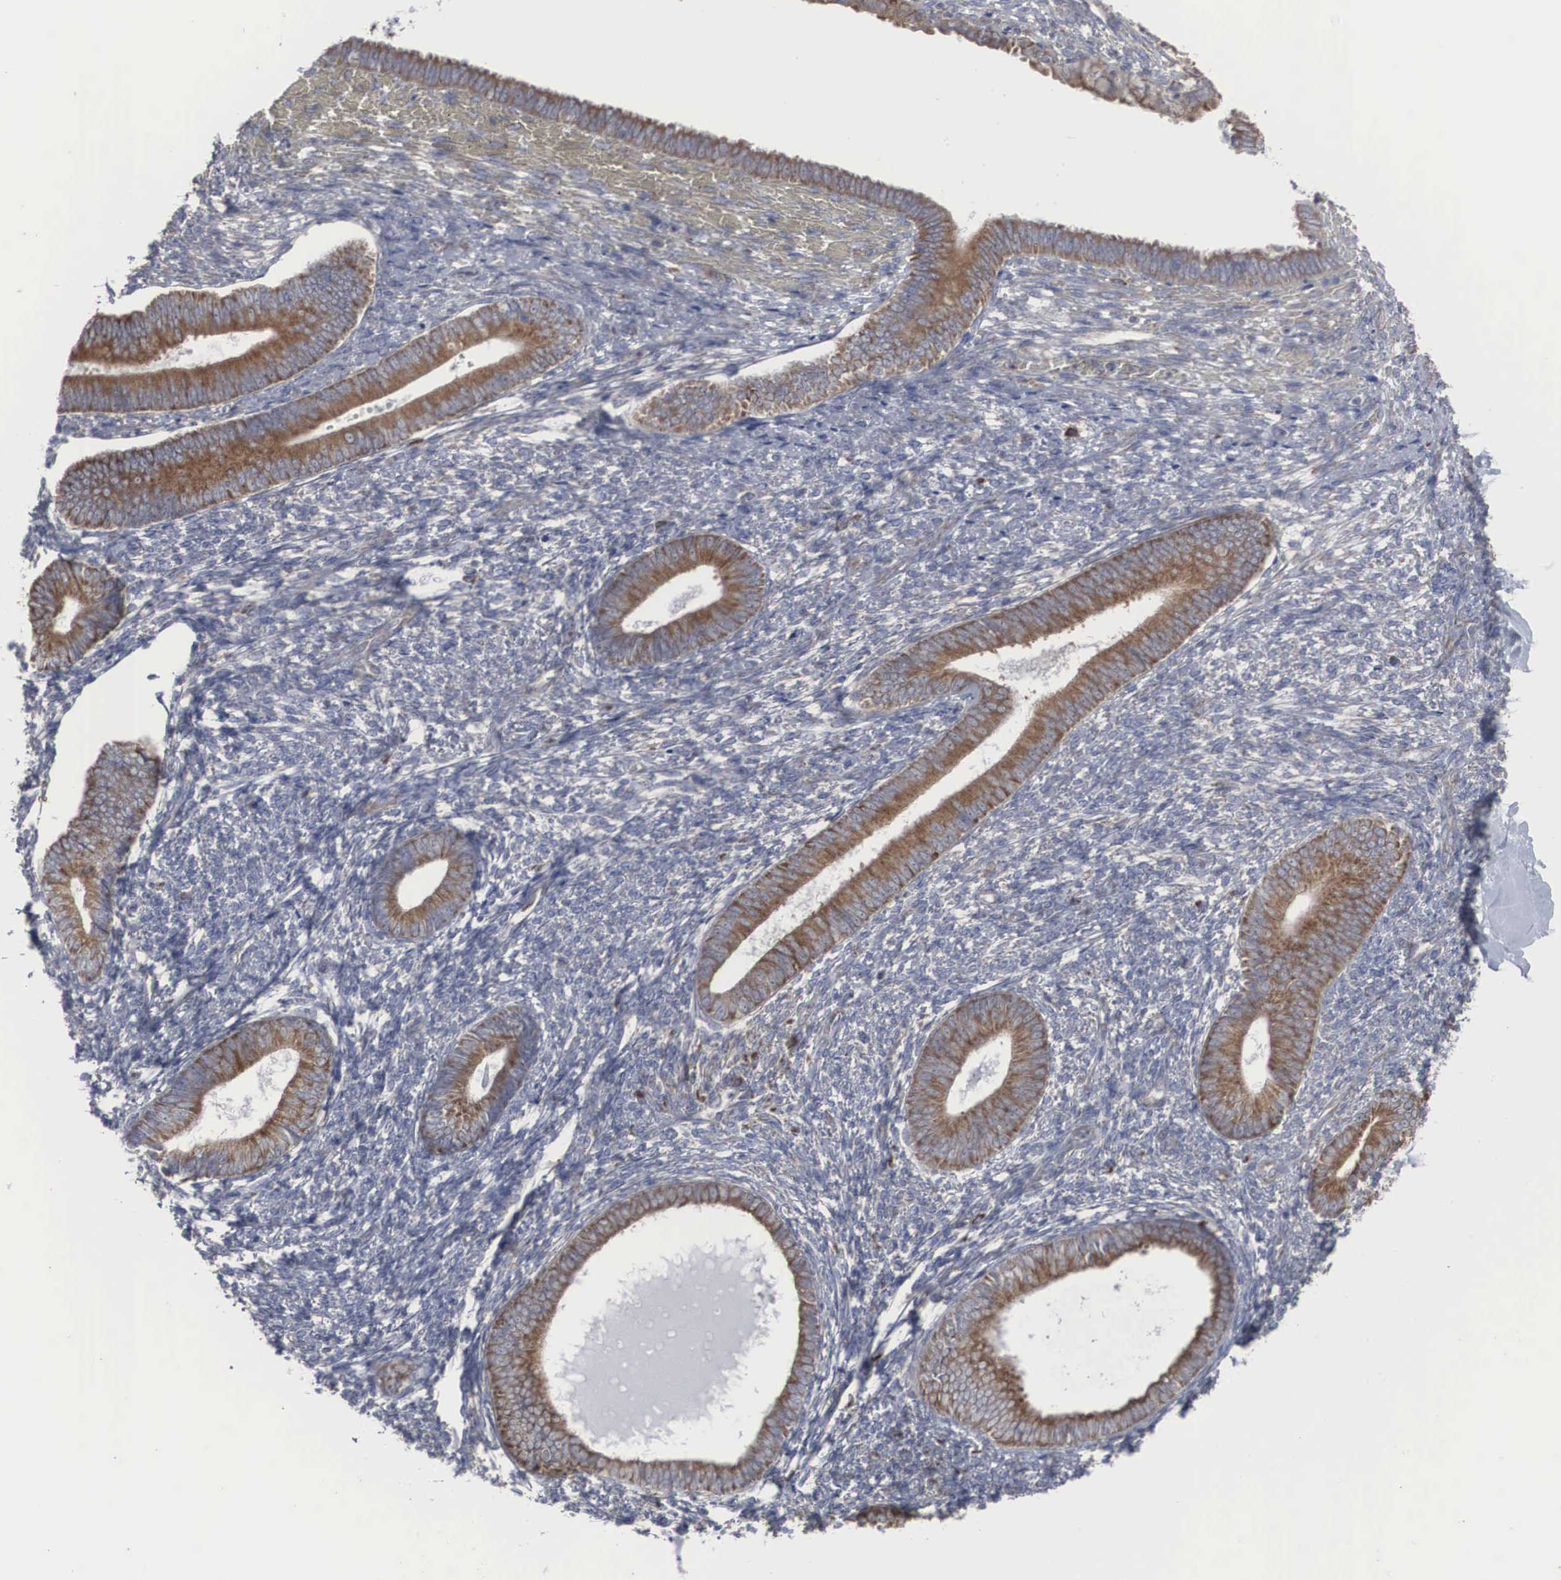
{"staining": {"intensity": "weak", "quantity": "<25%", "location": "cytoplasmic/membranous"}, "tissue": "endometrium", "cell_type": "Cells in endometrial stroma", "image_type": "normal", "snomed": [{"axis": "morphology", "description": "Normal tissue, NOS"}, {"axis": "topography", "description": "Endometrium"}], "caption": "Endometrium was stained to show a protein in brown. There is no significant expression in cells in endometrial stroma. (Brightfield microscopy of DAB (3,3'-diaminobenzidine) IHC at high magnification).", "gene": "CTAGE15", "patient": {"sex": "female", "age": 82}}